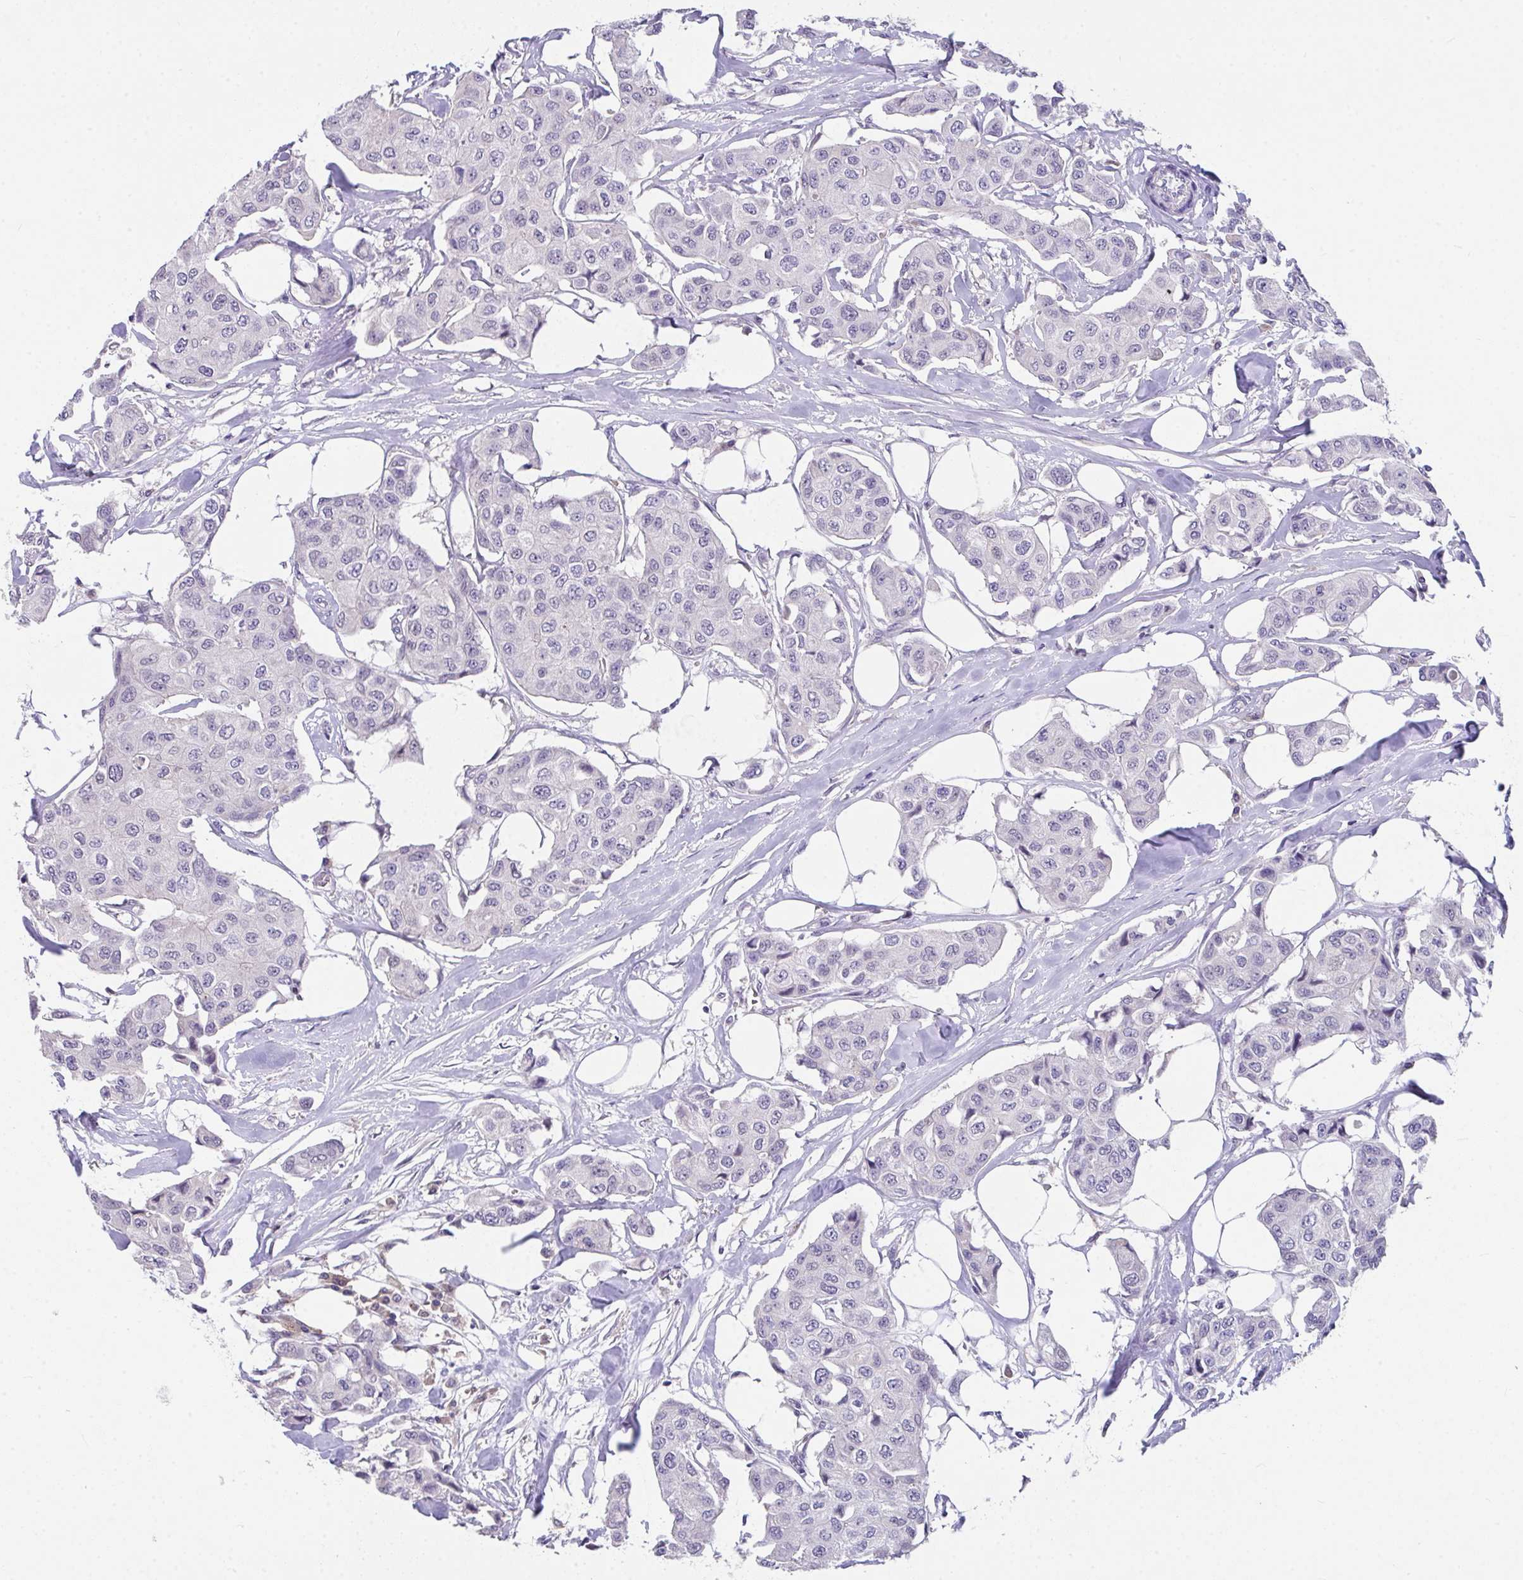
{"staining": {"intensity": "negative", "quantity": "none", "location": "none"}, "tissue": "breast cancer", "cell_type": "Tumor cells", "image_type": "cancer", "snomed": [{"axis": "morphology", "description": "Duct carcinoma"}, {"axis": "topography", "description": "Breast"}, {"axis": "topography", "description": "Lymph node"}], "caption": "Immunohistochemistry (IHC) micrograph of human breast infiltrating ductal carcinoma stained for a protein (brown), which reveals no expression in tumor cells.", "gene": "GLTPD2", "patient": {"sex": "female", "age": 80}}